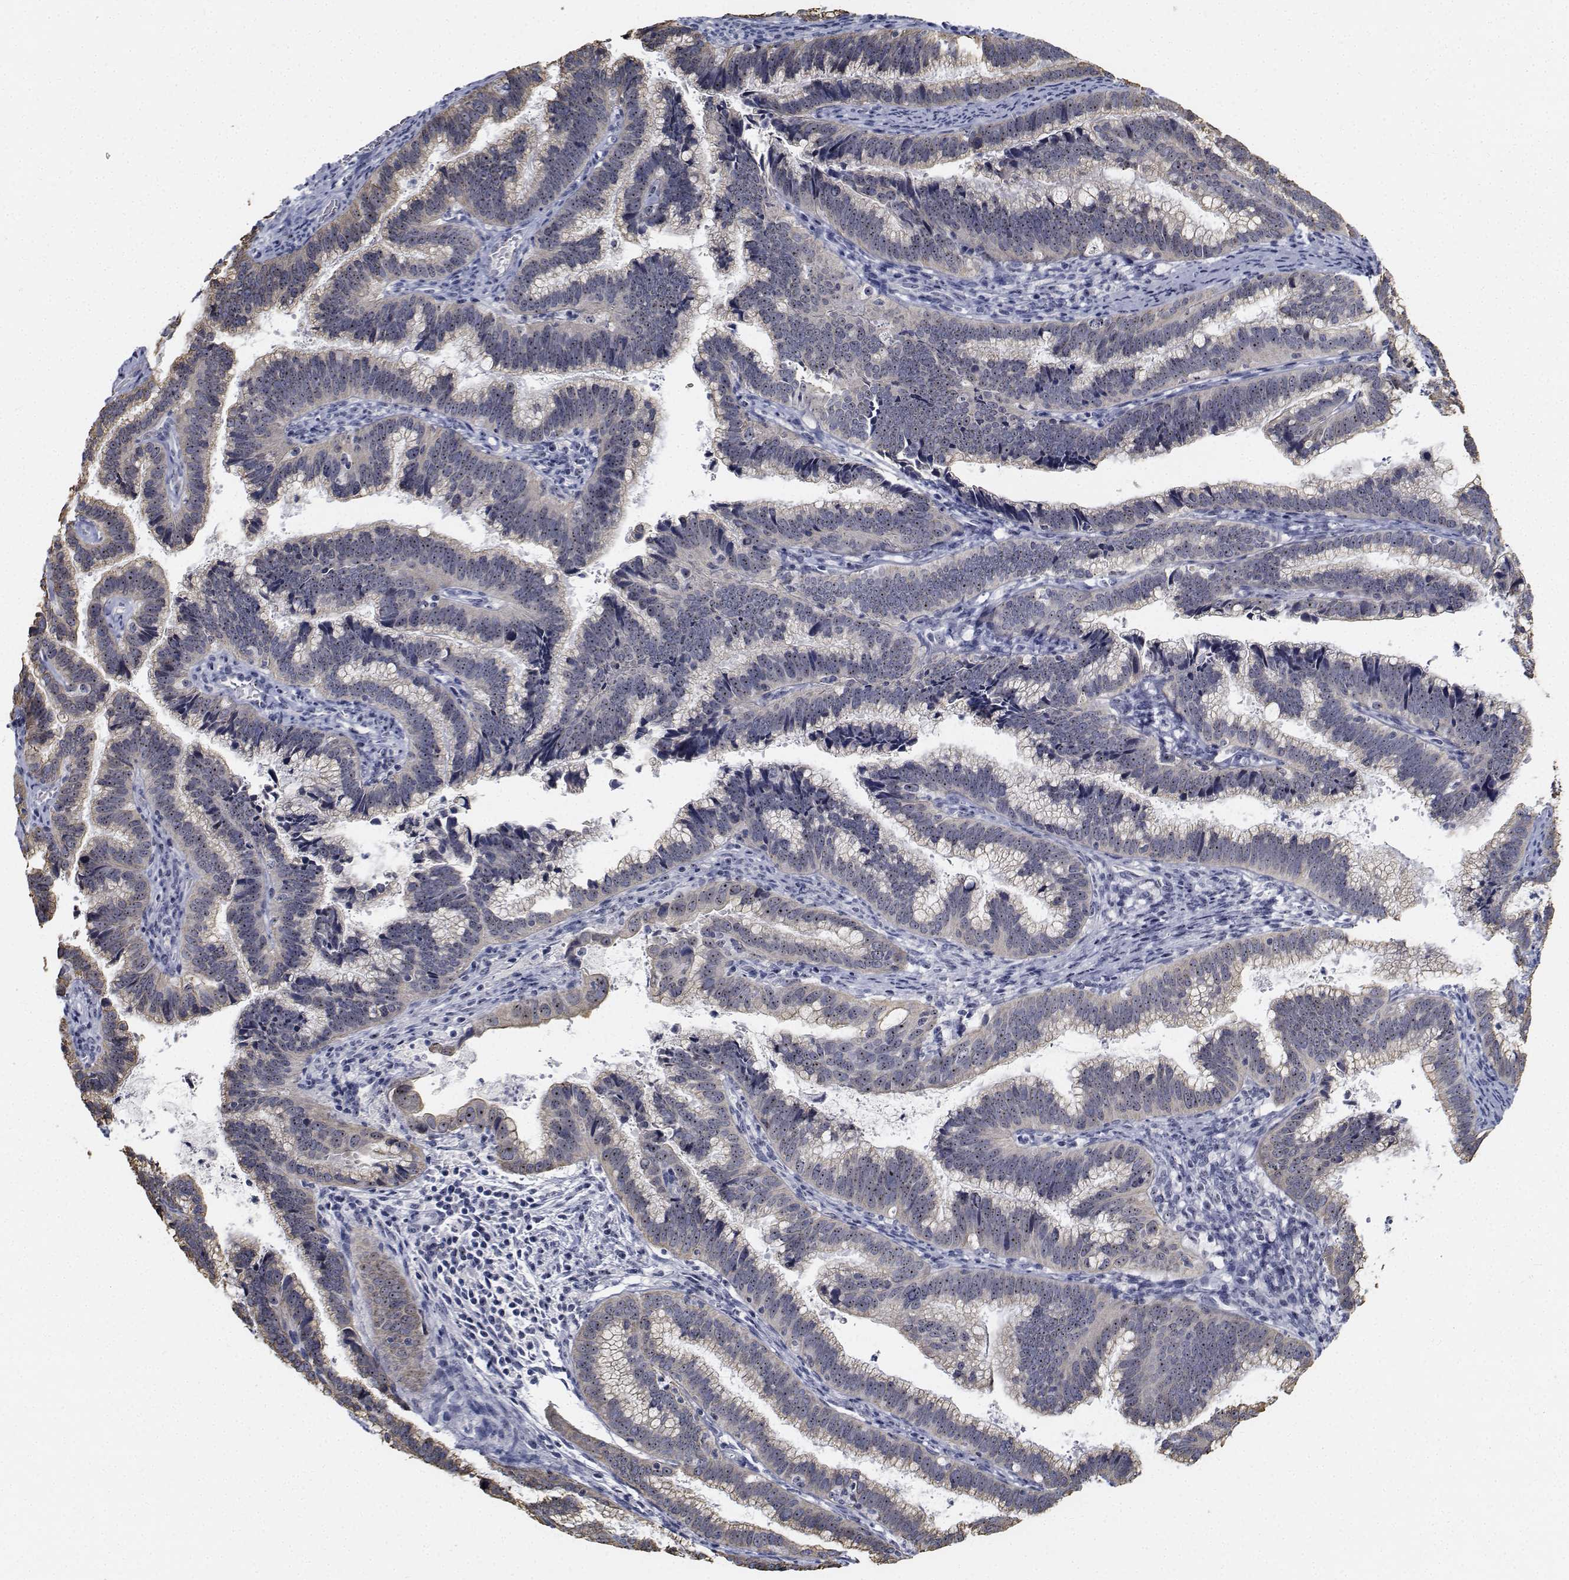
{"staining": {"intensity": "weak", "quantity": "25%-75%", "location": "nuclear"}, "tissue": "cervical cancer", "cell_type": "Tumor cells", "image_type": "cancer", "snomed": [{"axis": "morphology", "description": "Adenocarcinoma, NOS"}, {"axis": "topography", "description": "Cervix"}], "caption": "The image exhibits immunohistochemical staining of cervical cancer (adenocarcinoma). There is weak nuclear positivity is appreciated in approximately 25%-75% of tumor cells.", "gene": "NVL", "patient": {"sex": "female", "age": 61}}